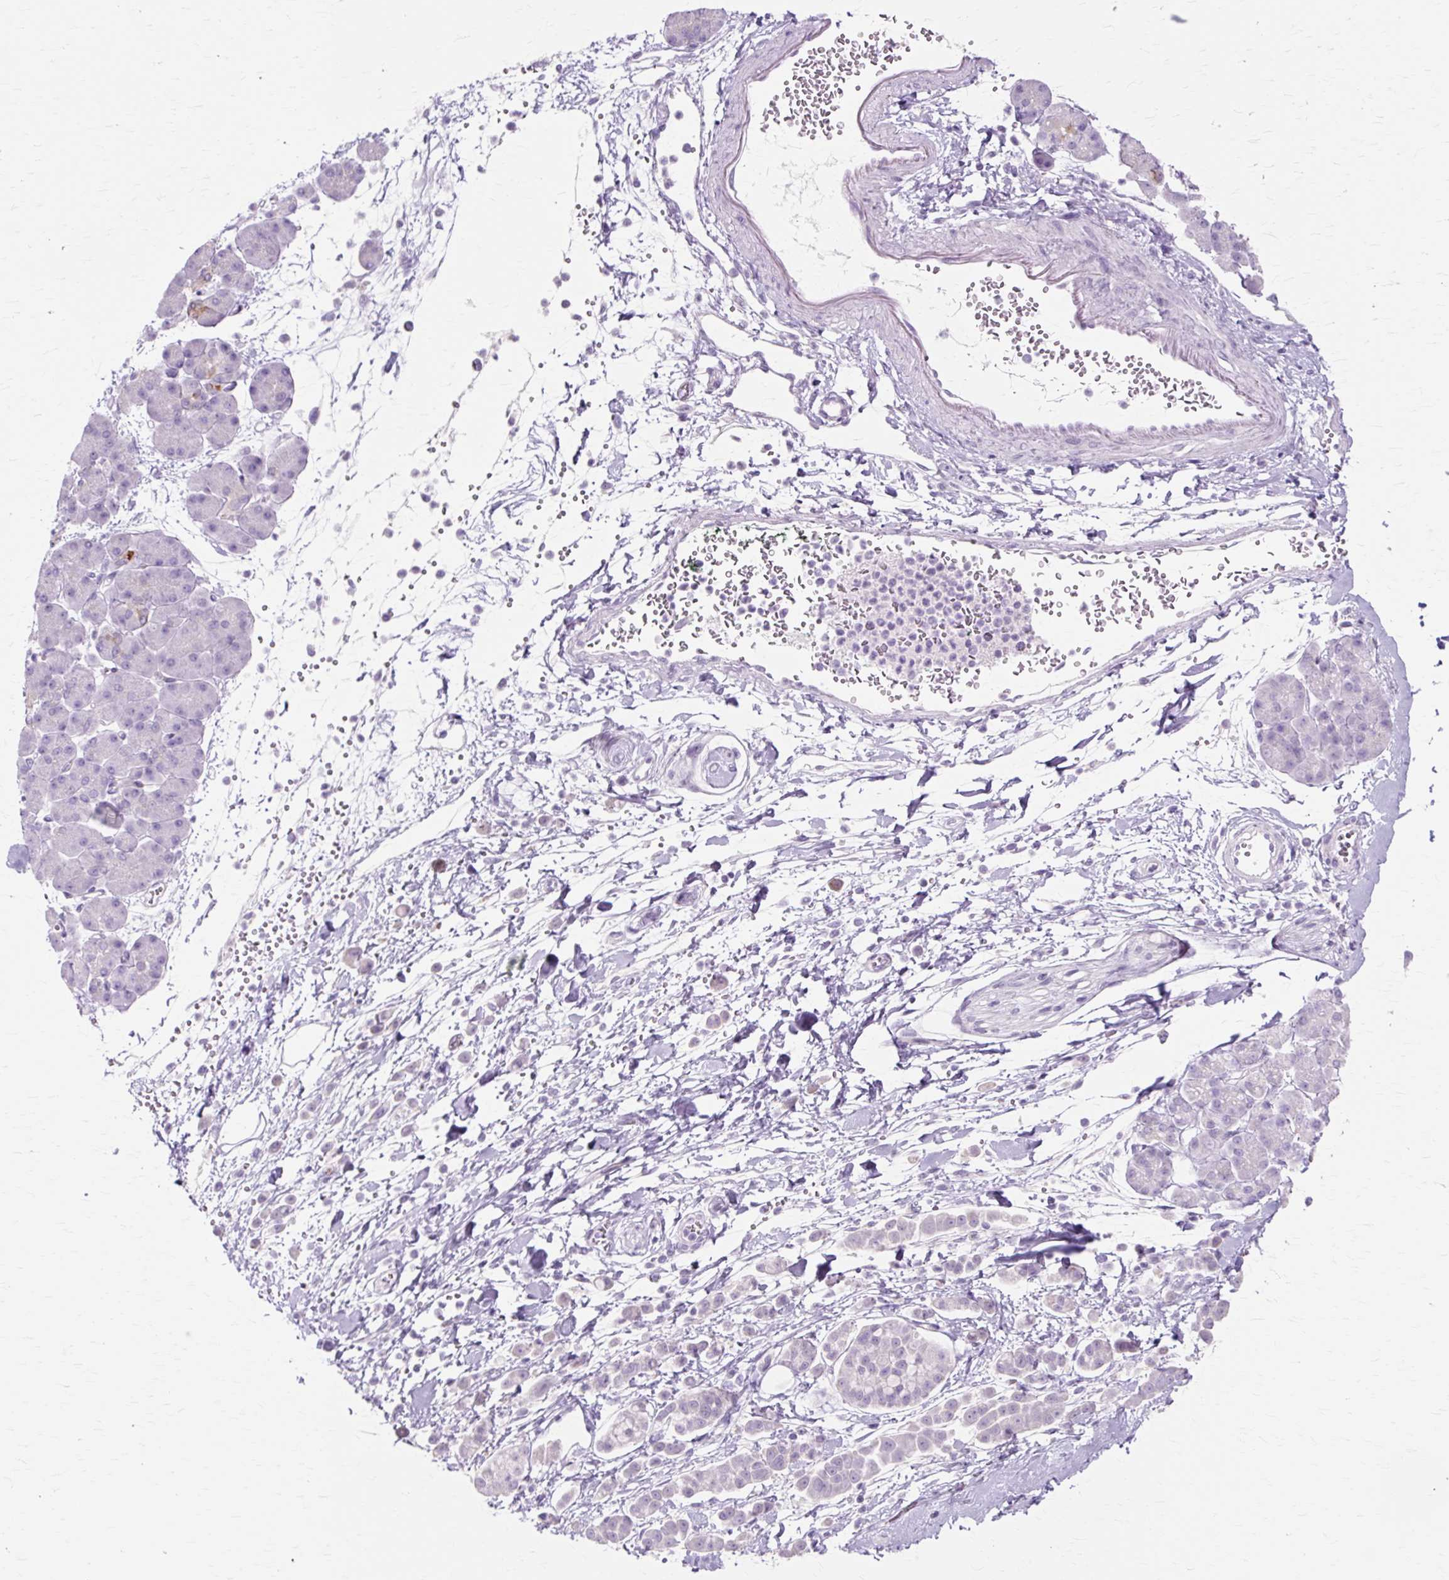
{"staining": {"intensity": "negative", "quantity": "none", "location": "none"}, "tissue": "pancreatic cancer", "cell_type": "Tumor cells", "image_type": "cancer", "snomed": [{"axis": "morphology", "description": "Normal tissue, NOS"}, {"axis": "morphology", "description": "Adenocarcinoma, NOS"}, {"axis": "topography", "description": "Pancreas"}], "caption": "There is no significant positivity in tumor cells of pancreatic cancer (adenocarcinoma). (DAB immunohistochemistry (IHC) visualized using brightfield microscopy, high magnification).", "gene": "IRX2", "patient": {"sex": "female", "age": 64}}